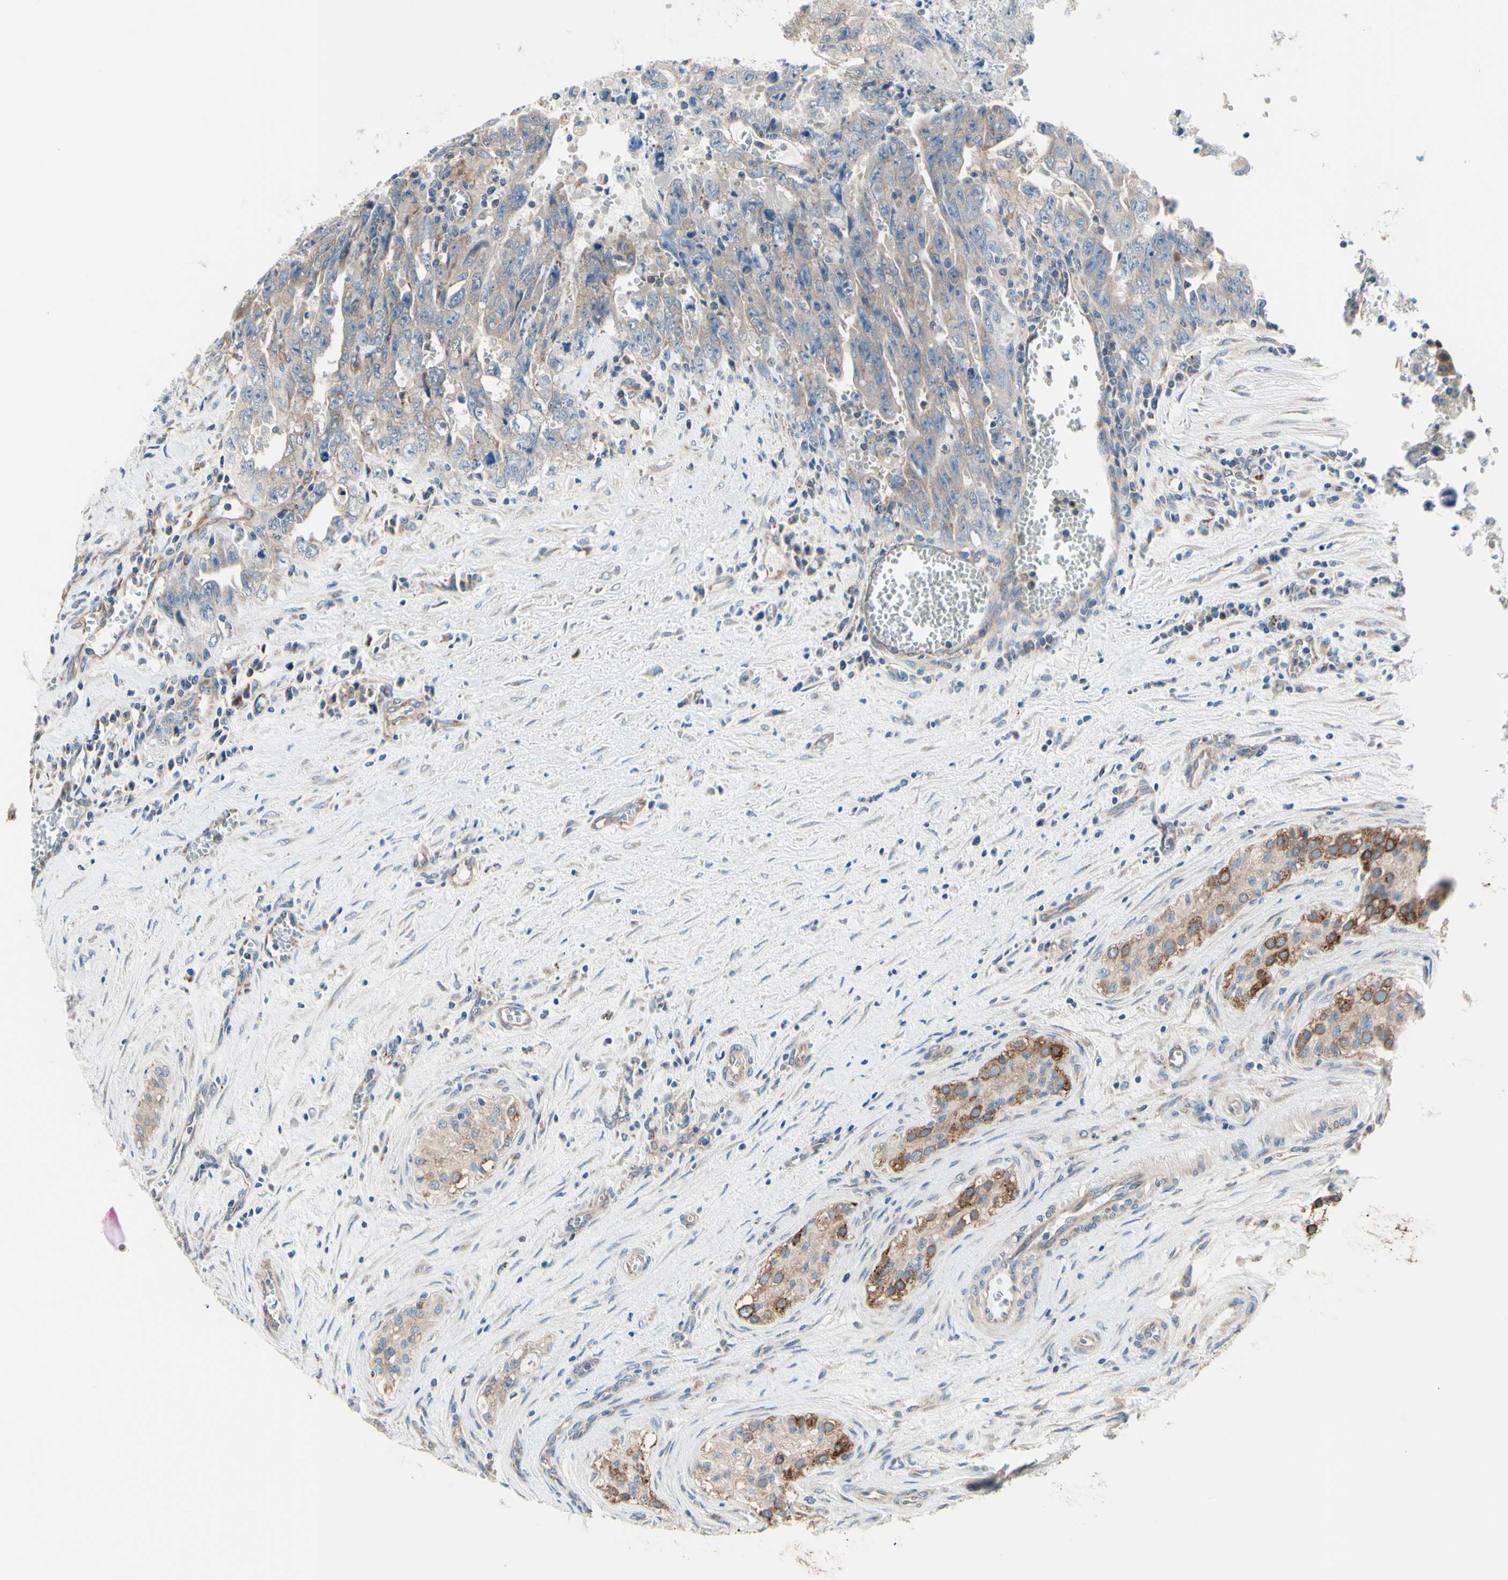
{"staining": {"intensity": "weak", "quantity": "<25%", "location": "cytoplasmic/membranous"}, "tissue": "testis cancer", "cell_type": "Tumor cells", "image_type": "cancer", "snomed": [{"axis": "morphology", "description": "Carcinoma, Embryonal, NOS"}, {"axis": "topography", "description": "Testis"}], "caption": "Immunohistochemical staining of testis embryonal carcinoma demonstrates no significant staining in tumor cells. (IHC, brightfield microscopy, high magnification).", "gene": "FMR1", "patient": {"sex": "male", "age": 28}}